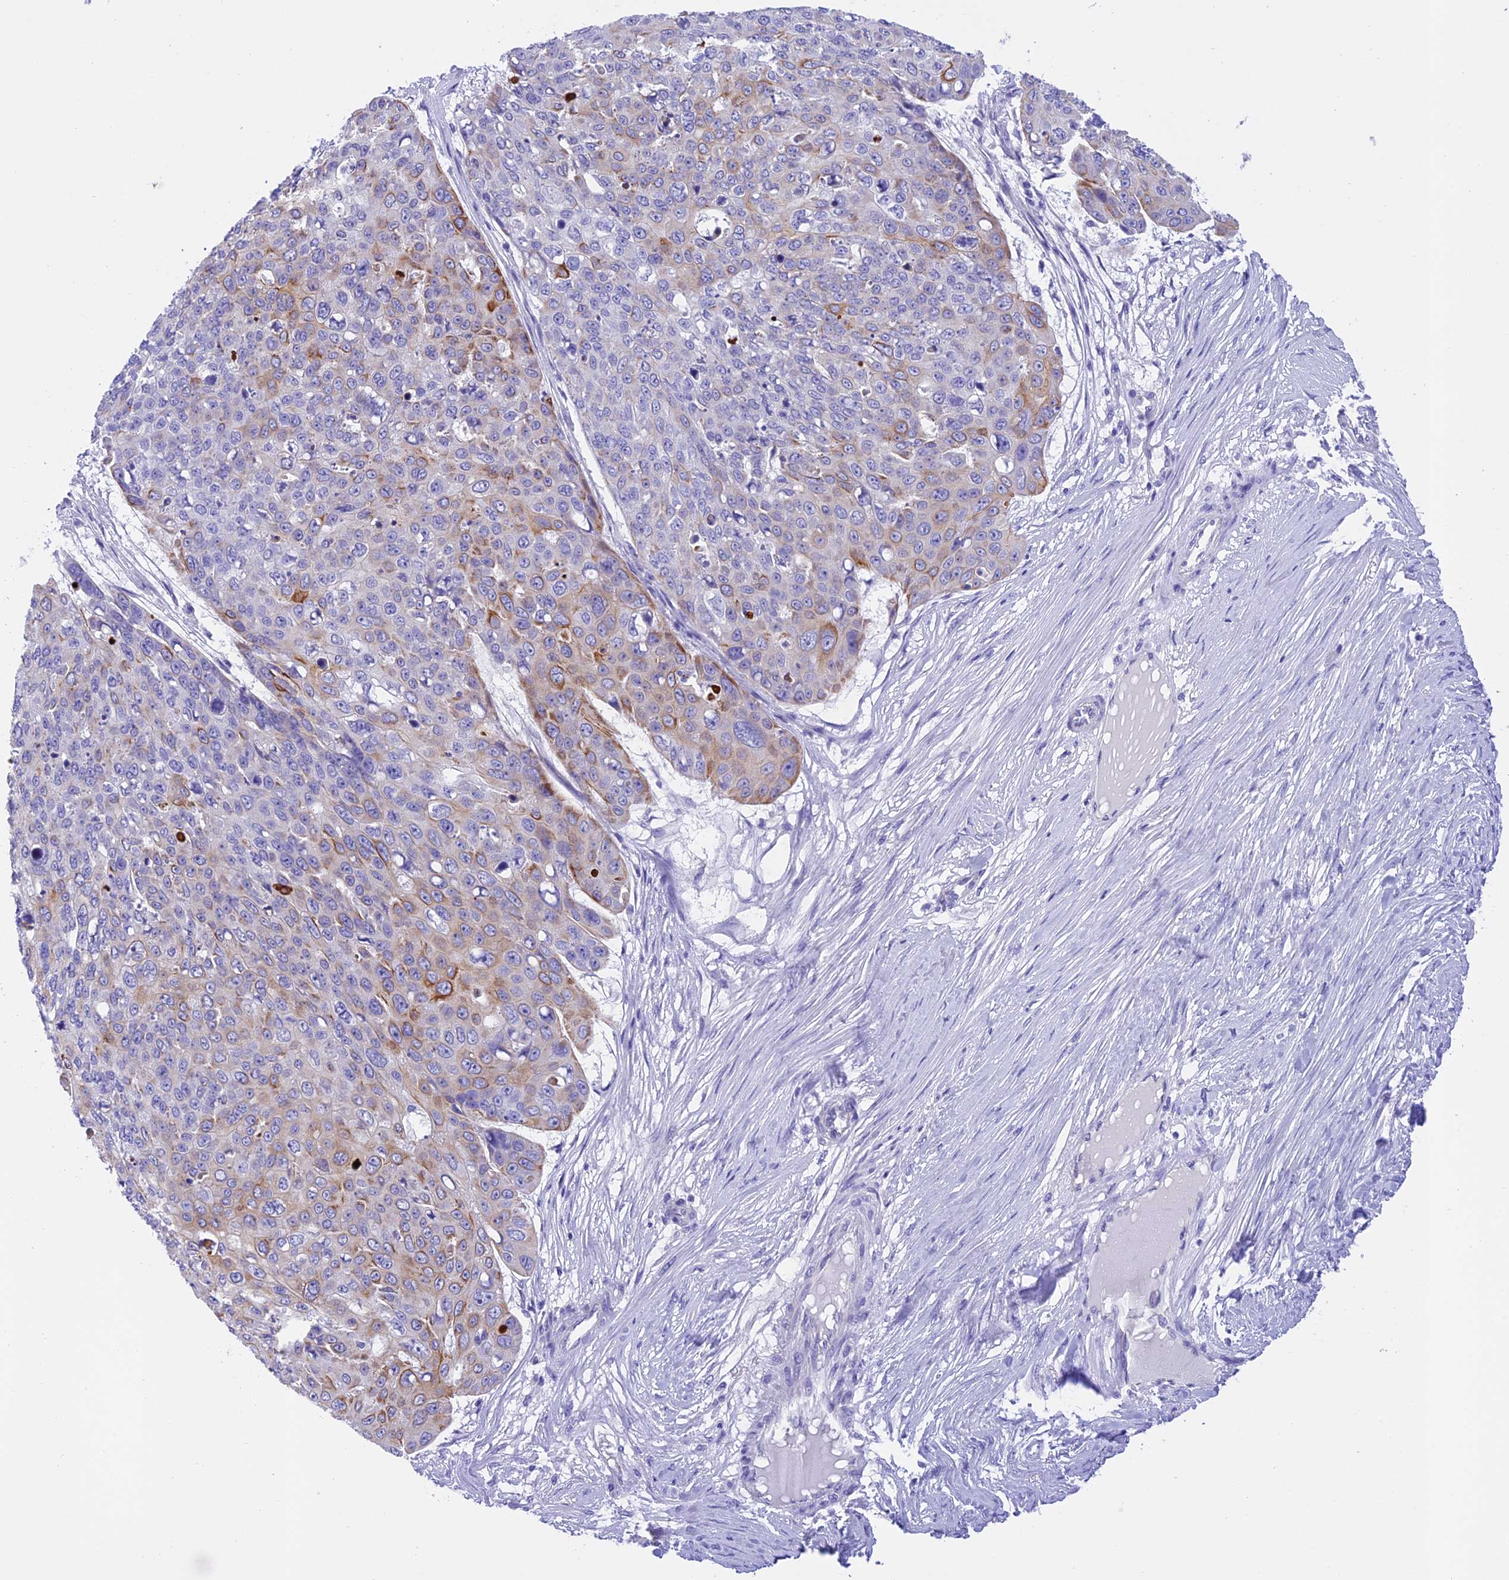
{"staining": {"intensity": "moderate", "quantity": "<25%", "location": "cytoplasmic/membranous"}, "tissue": "skin cancer", "cell_type": "Tumor cells", "image_type": "cancer", "snomed": [{"axis": "morphology", "description": "Squamous cell carcinoma, NOS"}, {"axis": "topography", "description": "Skin"}], "caption": "The micrograph reveals immunohistochemical staining of skin cancer. There is moderate cytoplasmic/membranous expression is present in approximately <25% of tumor cells.", "gene": "C17orf67", "patient": {"sex": "male", "age": 71}}